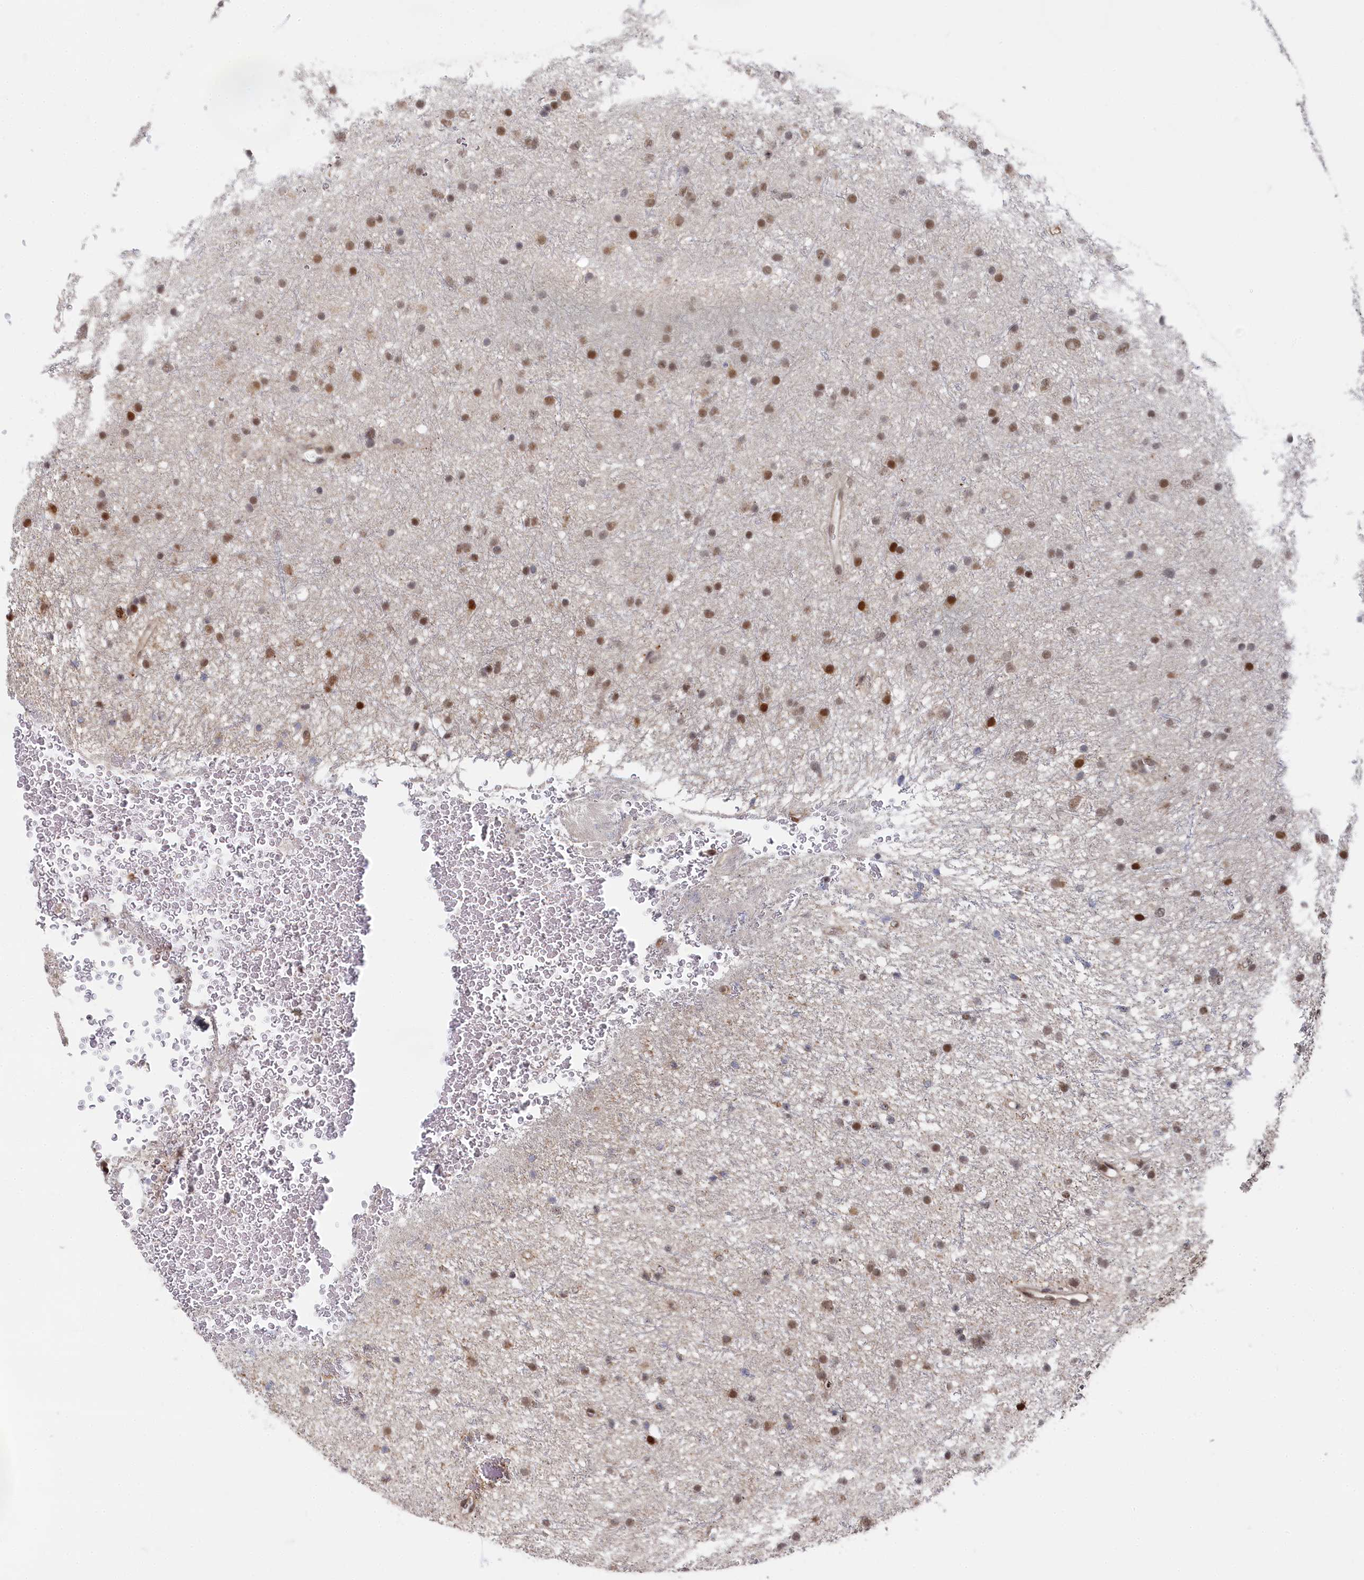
{"staining": {"intensity": "moderate", "quantity": ">75%", "location": "nuclear"}, "tissue": "glioma", "cell_type": "Tumor cells", "image_type": "cancer", "snomed": [{"axis": "morphology", "description": "Glioma, malignant, Low grade"}, {"axis": "topography", "description": "Cerebral cortex"}], "caption": "This histopathology image exhibits glioma stained with immunohistochemistry (IHC) to label a protein in brown. The nuclear of tumor cells show moderate positivity for the protein. Nuclei are counter-stained blue.", "gene": "BUB3", "patient": {"sex": "female", "age": 39}}